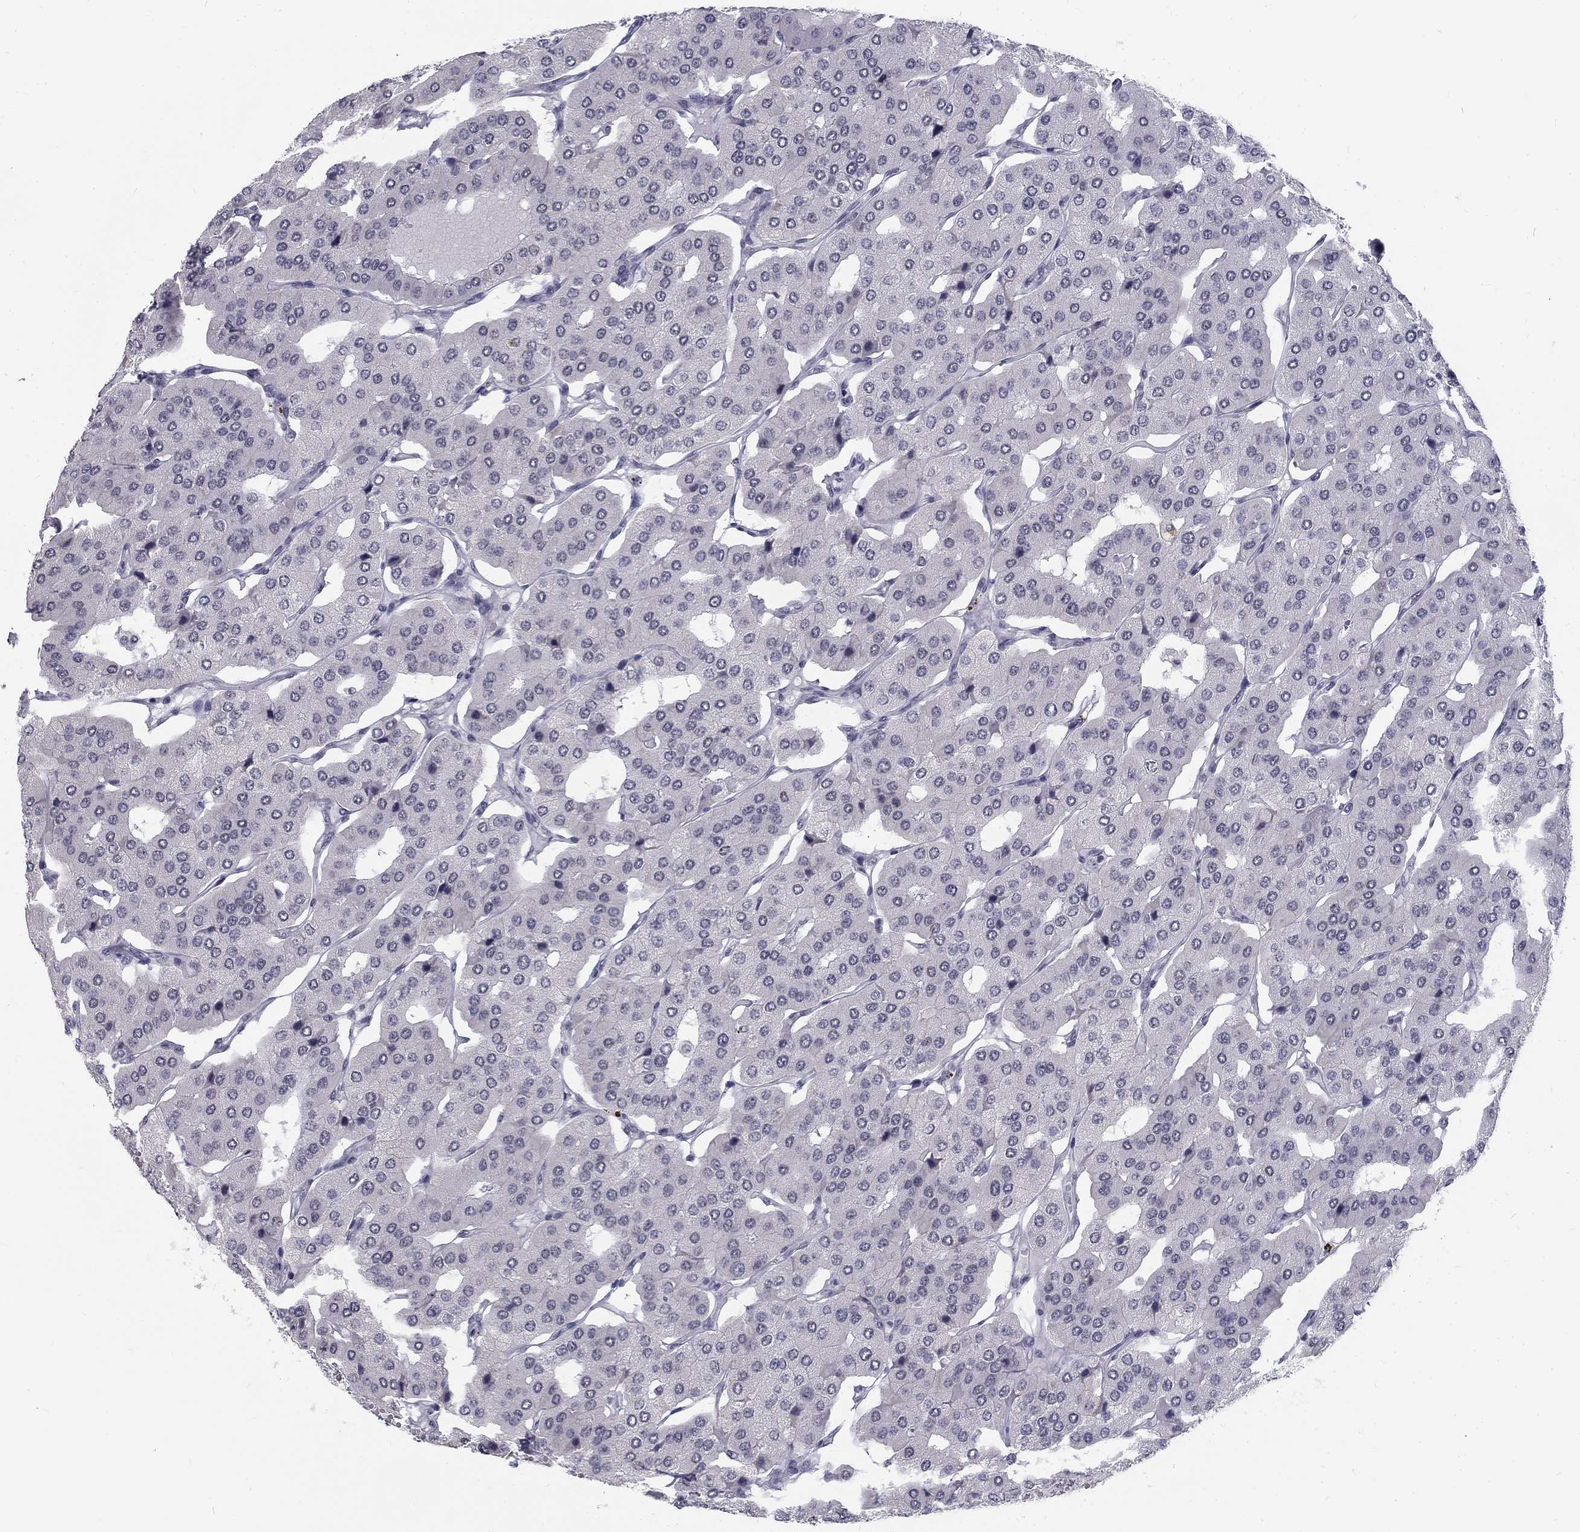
{"staining": {"intensity": "negative", "quantity": "none", "location": "none"}, "tissue": "parathyroid gland", "cell_type": "Glandular cells", "image_type": "normal", "snomed": [{"axis": "morphology", "description": "Normal tissue, NOS"}, {"axis": "morphology", "description": "Adenoma, NOS"}, {"axis": "topography", "description": "Parathyroid gland"}], "caption": "An image of parathyroid gland stained for a protein reveals no brown staining in glandular cells.", "gene": "SNORC", "patient": {"sex": "female", "age": 86}}